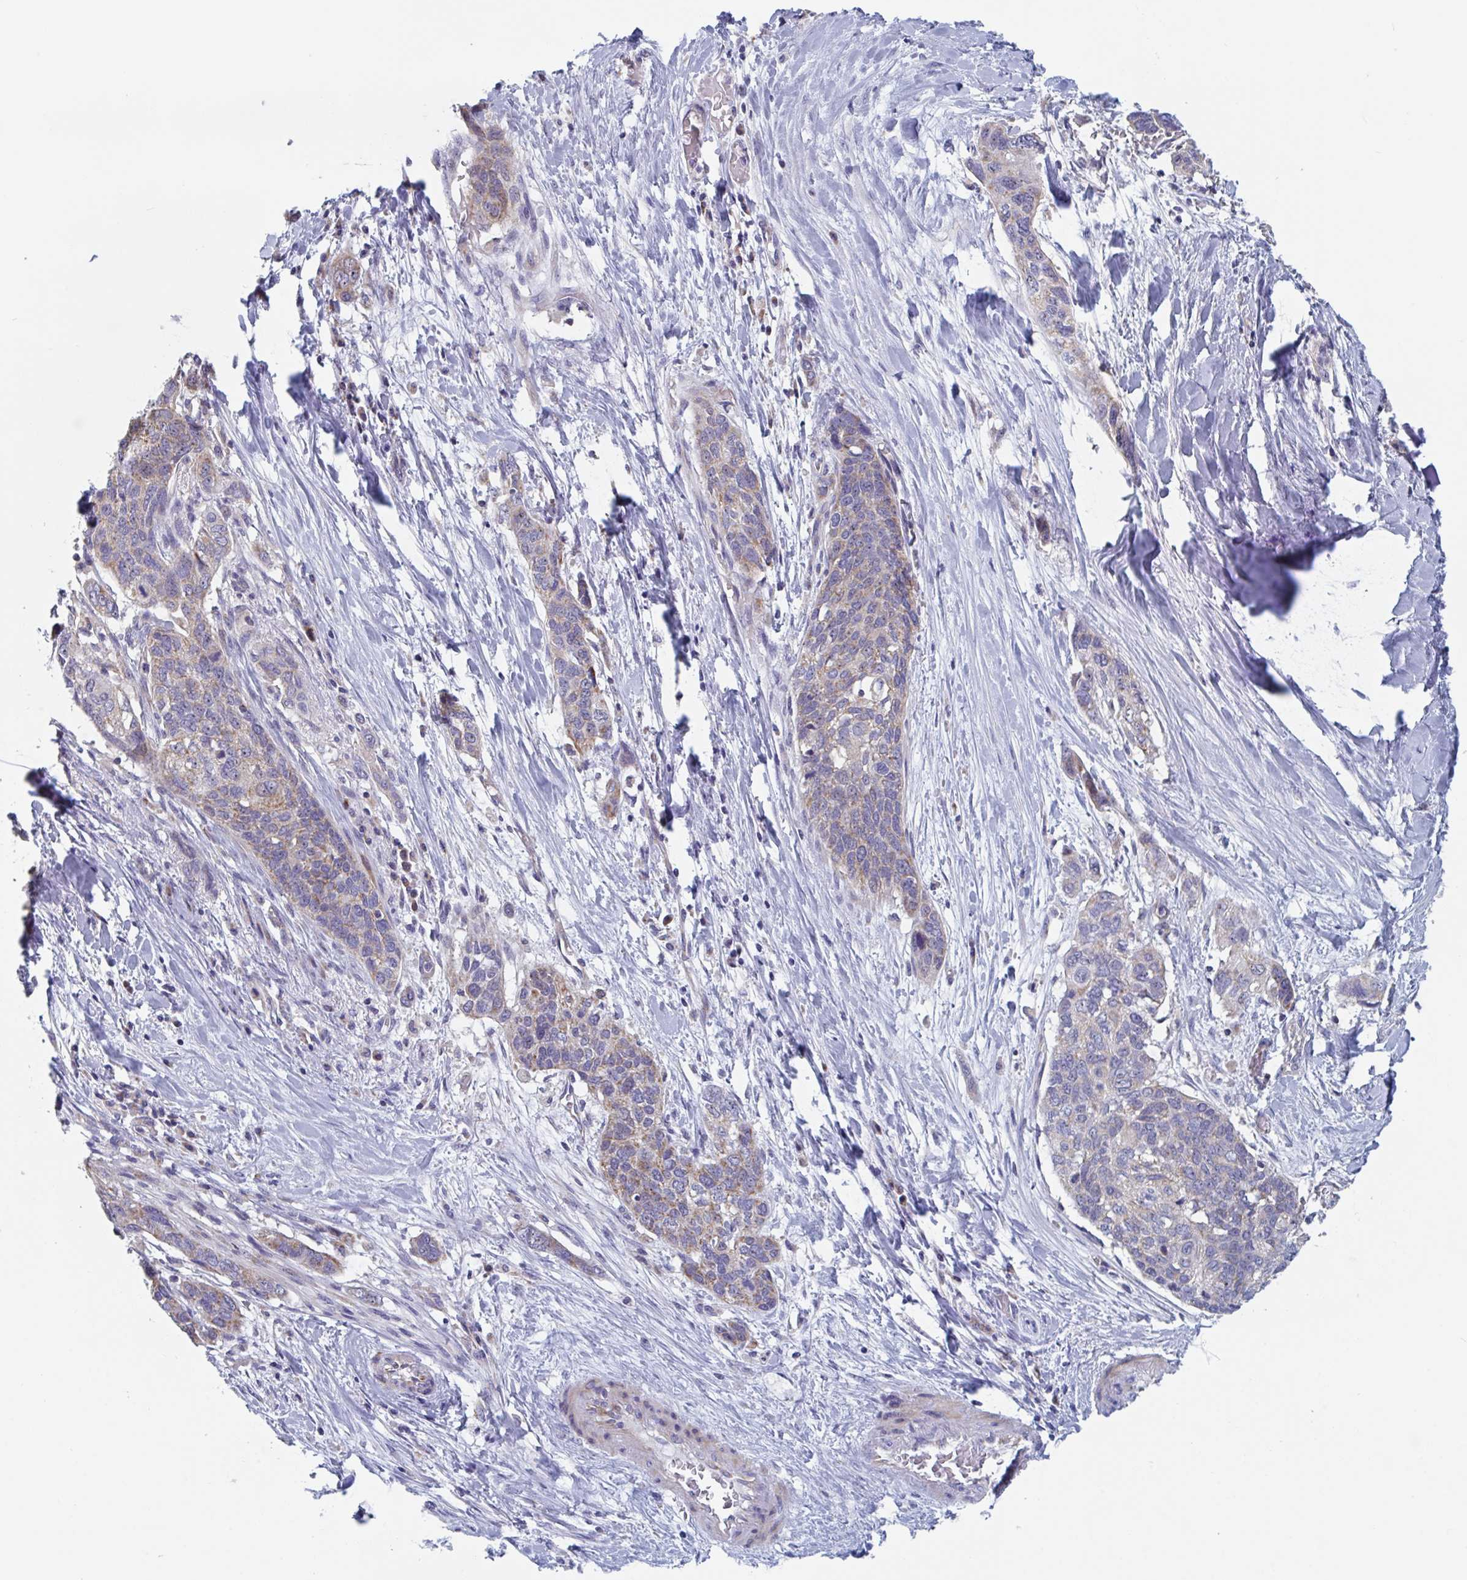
{"staining": {"intensity": "weak", "quantity": "25%-75%", "location": "cytoplasmic/membranous"}, "tissue": "lung cancer", "cell_type": "Tumor cells", "image_type": "cancer", "snomed": [{"axis": "morphology", "description": "Squamous cell carcinoma, NOS"}, {"axis": "morphology", "description": "Squamous cell carcinoma, metastatic, NOS"}, {"axis": "topography", "description": "Lymph node"}, {"axis": "topography", "description": "Lung"}], "caption": "A brown stain highlights weak cytoplasmic/membranous positivity of a protein in lung cancer (squamous cell carcinoma) tumor cells. The protein is stained brown, and the nuclei are stained in blue (DAB IHC with brightfield microscopy, high magnification).", "gene": "MRPL53", "patient": {"sex": "male", "age": 41}}